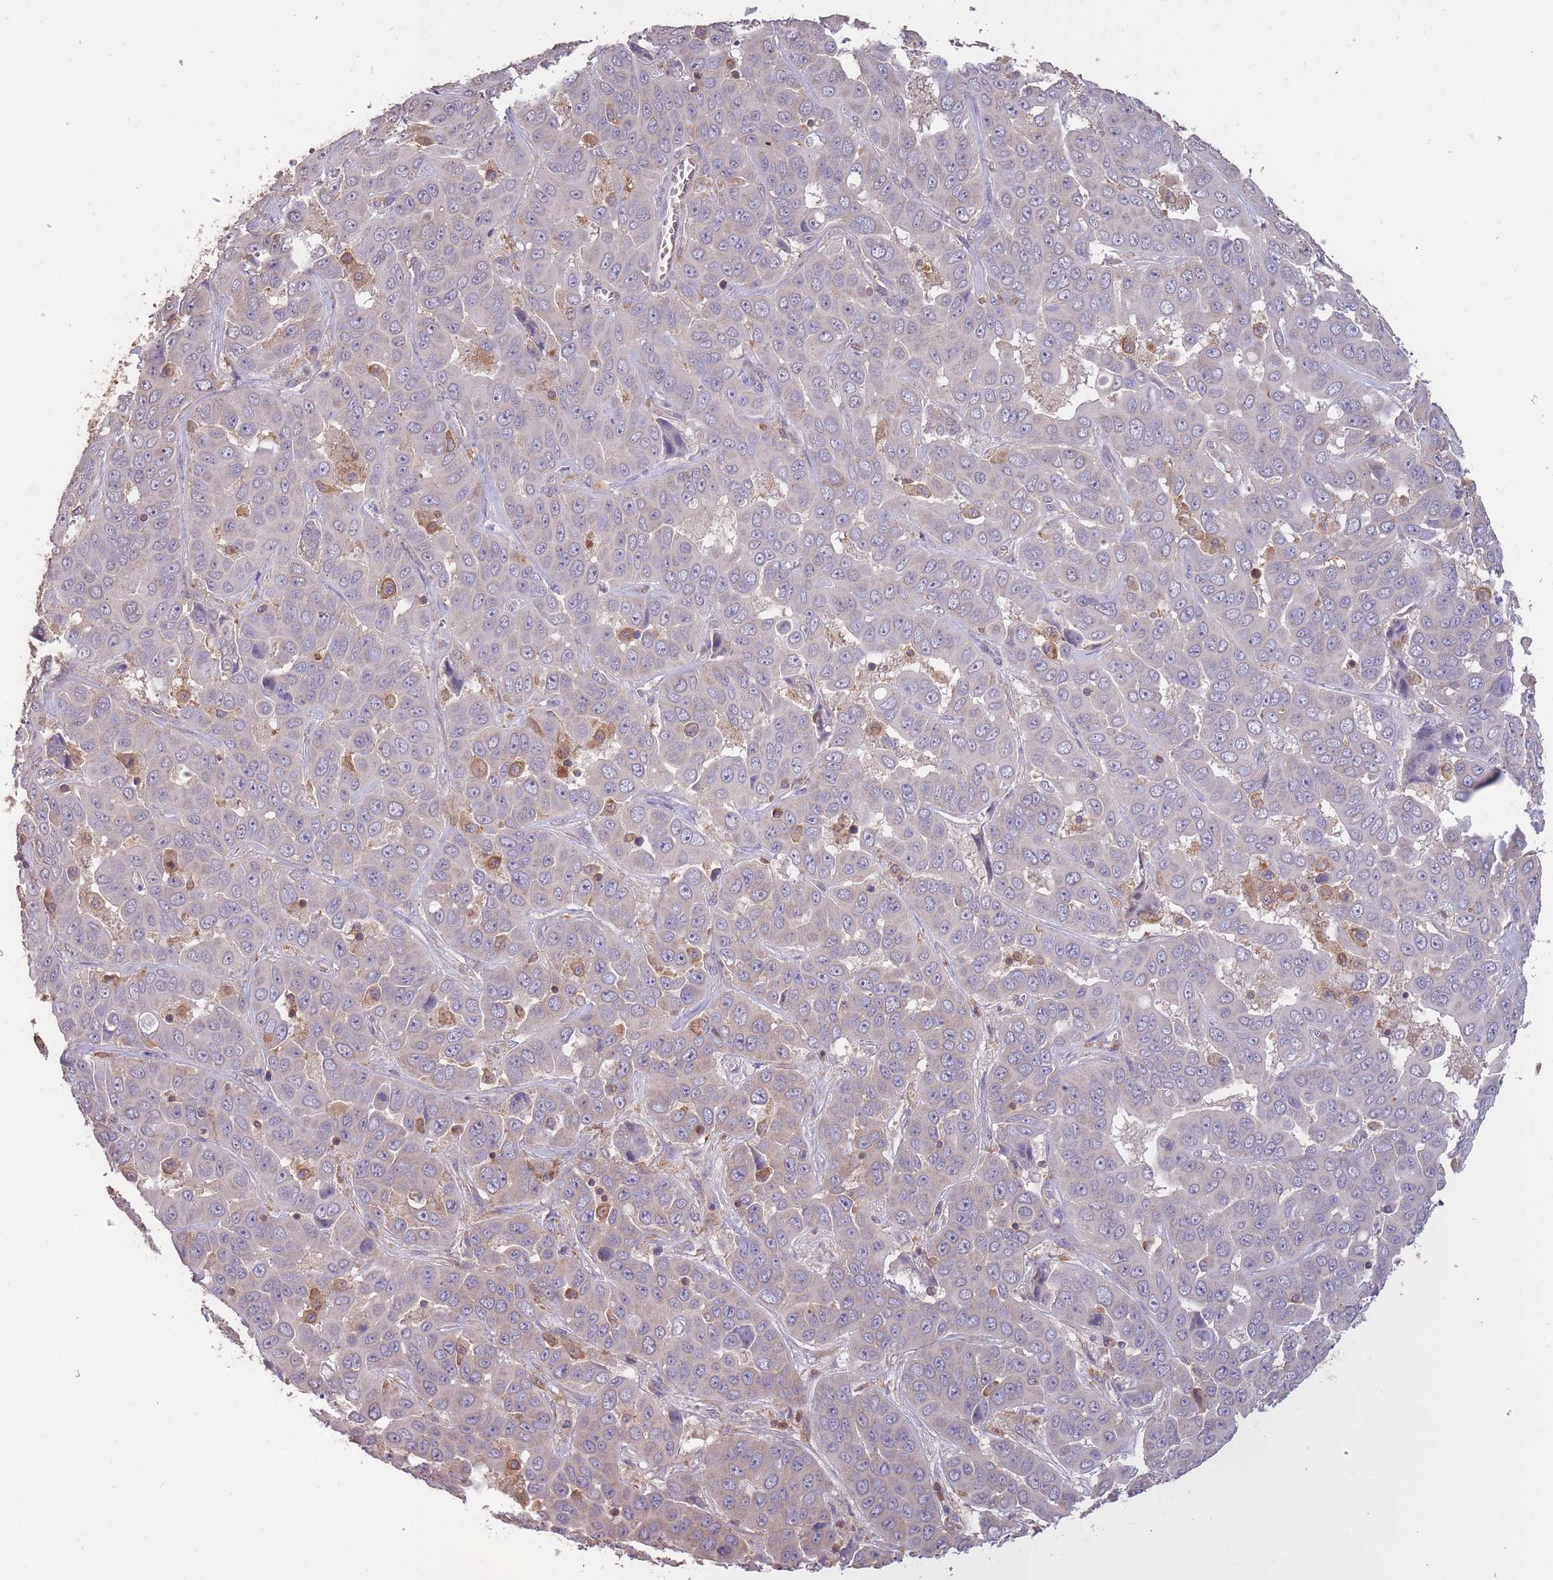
{"staining": {"intensity": "negative", "quantity": "none", "location": "none"}, "tissue": "liver cancer", "cell_type": "Tumor cells", "image_type": "cancer", "snomed": [{"axis": "morphology", "description": "Cholangiocarcinoma"}, {"axis": "topography", "description": "Liver"}], "caption": "A photomicrograph of liver cancer stained for a protein displays no brown staining in tumor cells.", "gene": "GMIP", "patient": {"sex": "female", "age": 52}}